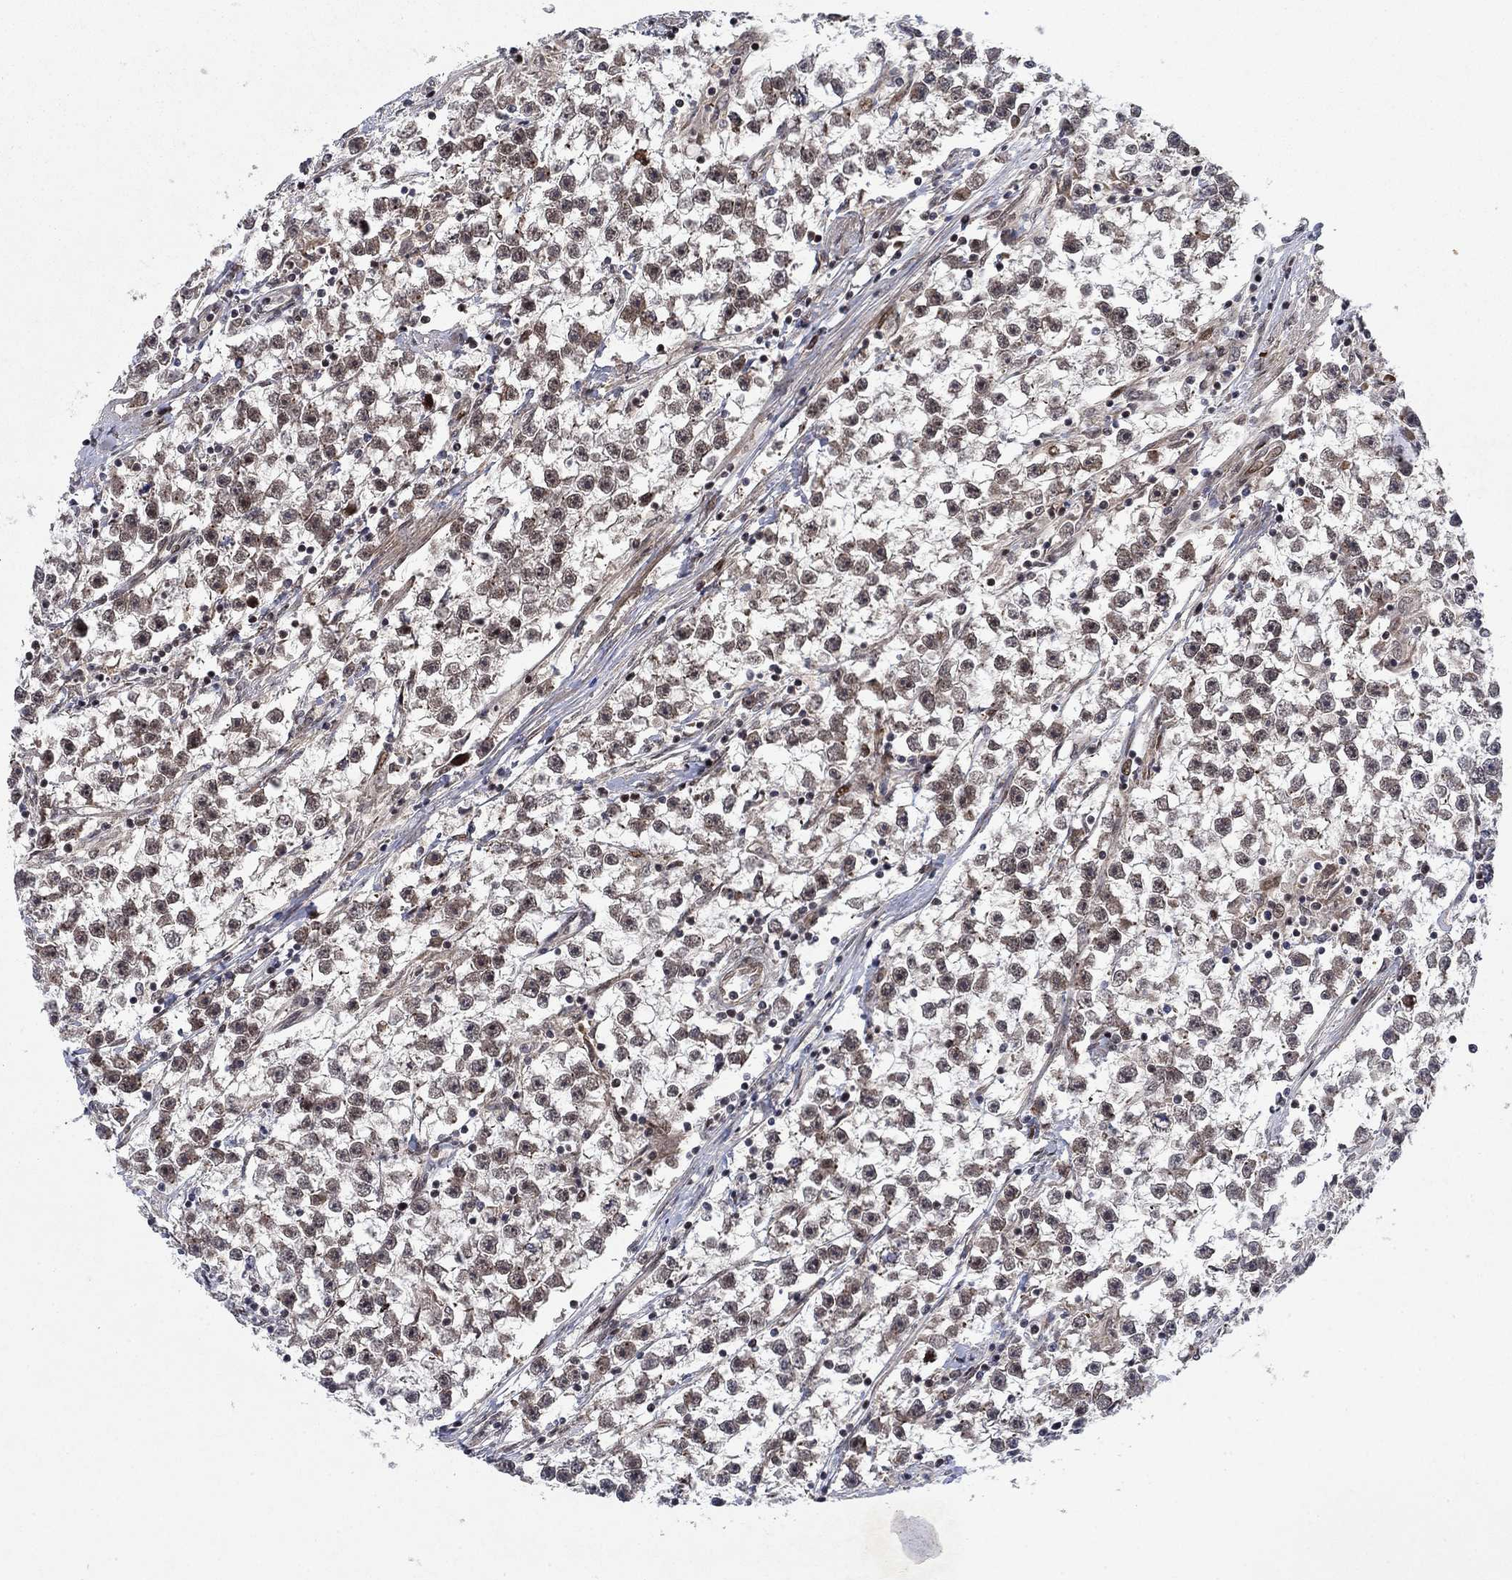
{"staining": {"intensity": "weak", "quantity": "<25%", "location": "nuclear"}, "tissue": "testis cancer", "cell_type": "Tumor cells", "image_type": "cancer", "snomed": [{"axis": "morphology", "description": "Seminoma, NOS"}, {"axis": "topography", "description": "Testis"}], "caption": "Tumor cells are negative for protein expression in human testis cancer.", "gene": "PRICKLE4", "patient": {"sex": "male", "age": 59}}